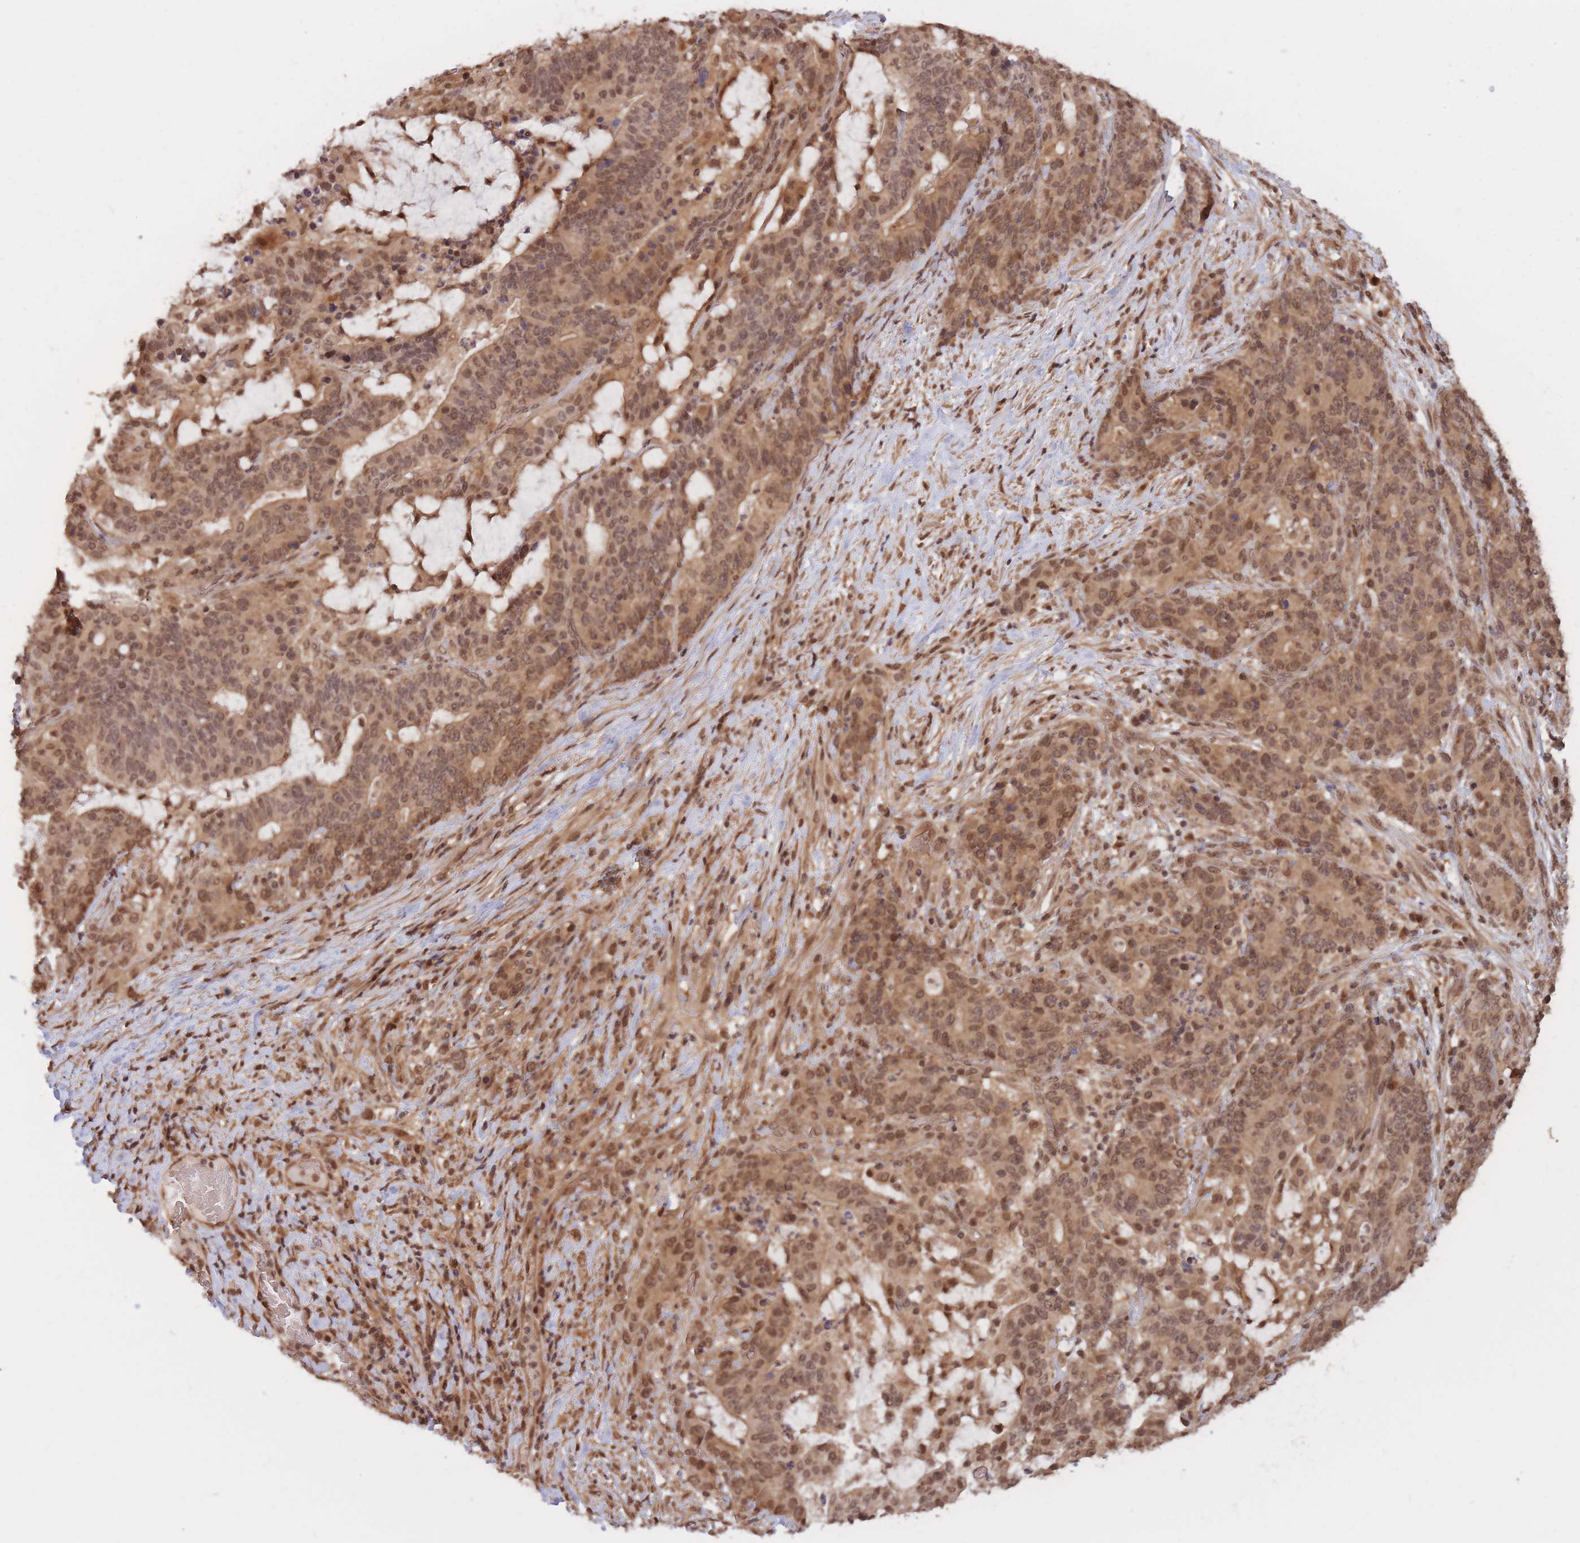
{"staining": {"intensity": "moderate", "quantity": ">75%", "location": "cytoplasmic/membranous,nuclear"}, "tissue": "stomach cancer", "cell_type": "Tumor cells", "image_type": "cancer", "snomed": [{"axis": "morphology", "description": "Normal tissue, NOS"}, {"axis": "morphology", "description": "Adenocarcinoma, NOS"}, {"axis": "topography", "description": "Stomach"}], "caption": "Stomach adenocarcinoma stained with DAB (3,3'-diaminobenzidine) immunohistochemistry (IHC) exhibits medium levels of moderate cytoplasmic/membranous and nuclear expression in approximately >75% of tumor cells. (DAB (3,3'-diaminobenzidine) IHC with brightfield microscopy, high magnification).", "gene": "SRA1", "patient": {"sex": "female", "age": 64}}